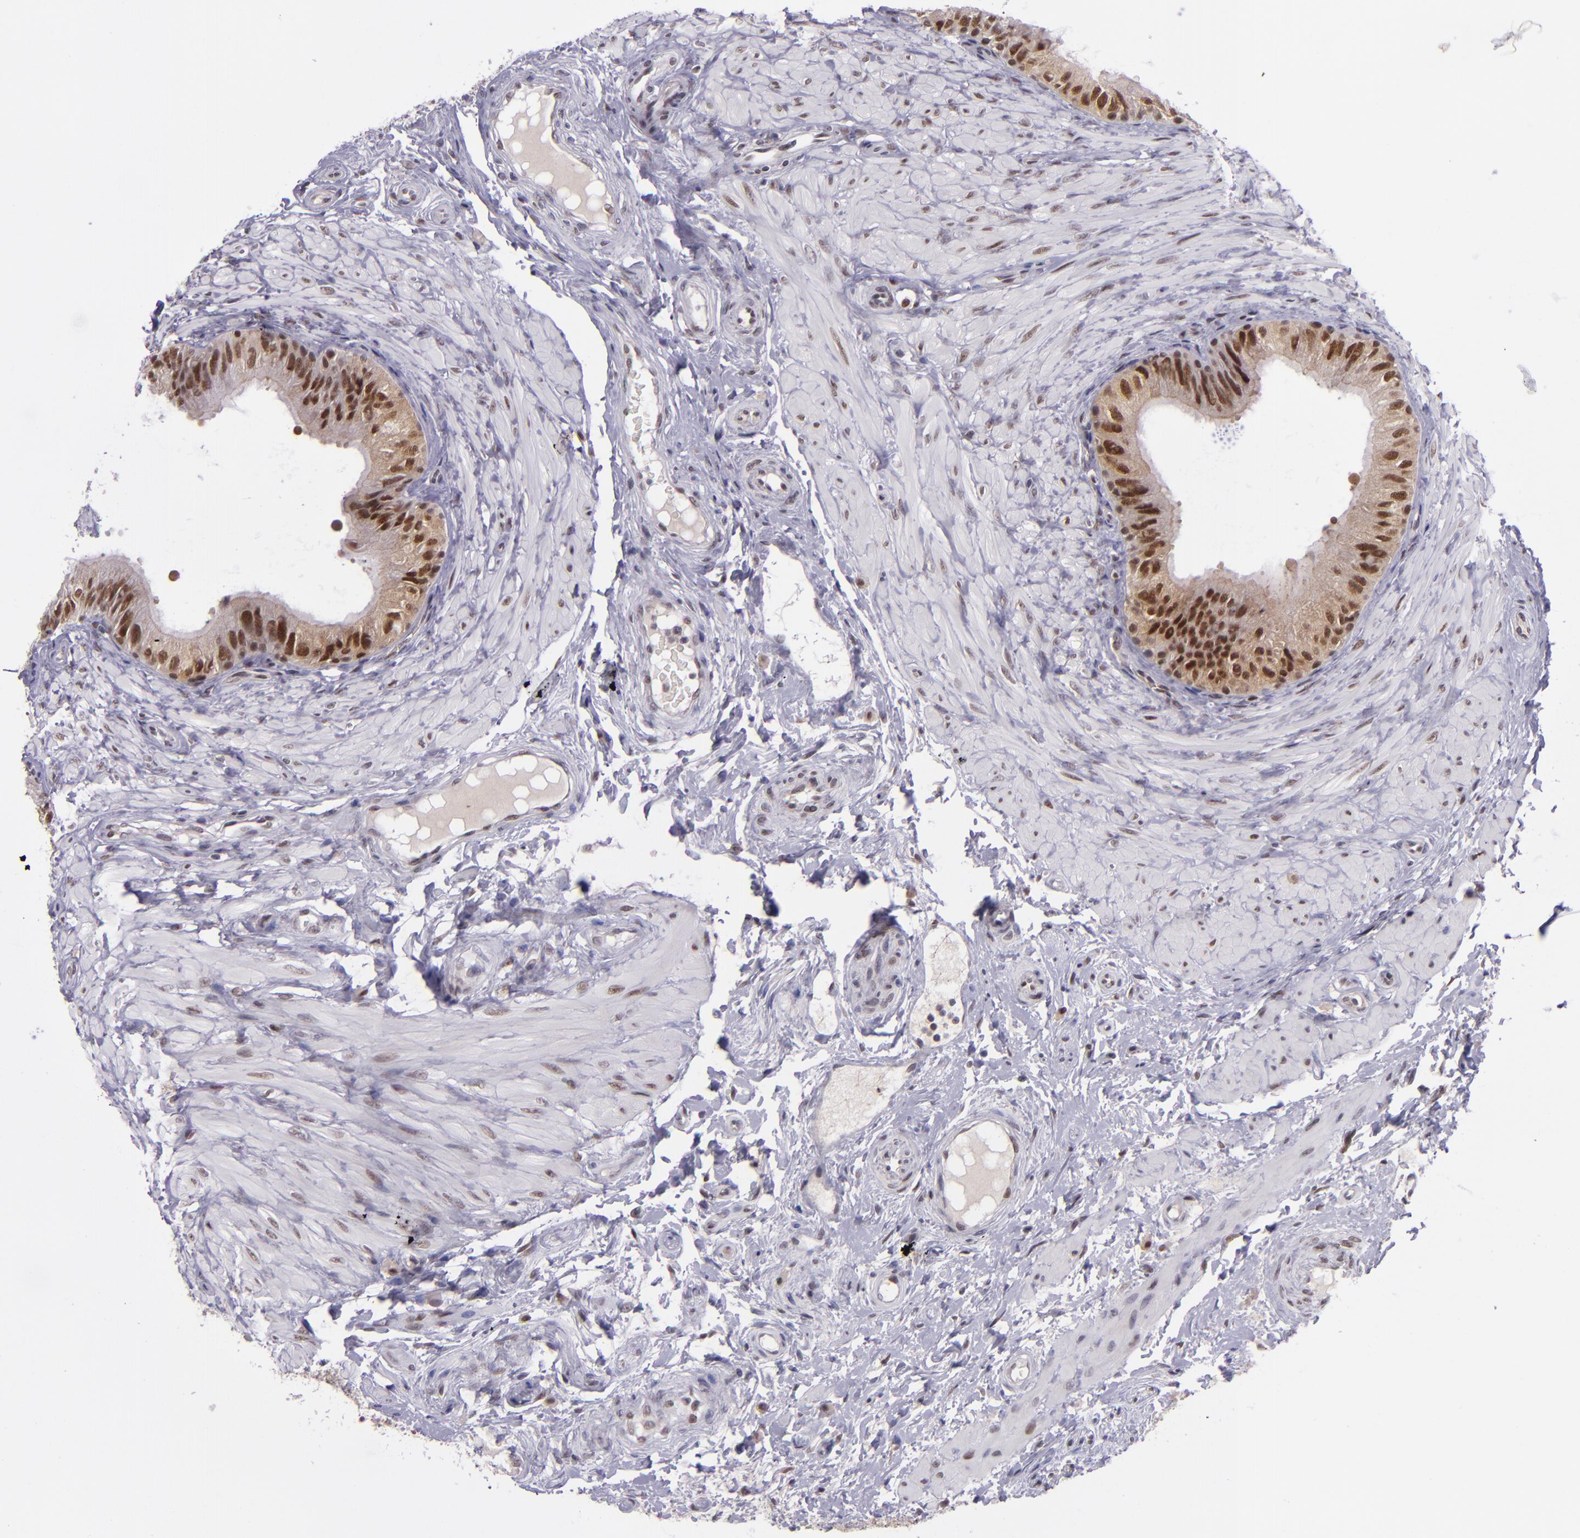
{"staining": {"intensity": "strong", "quantity": ">75%", "location": "cytoplasmic/membranous,nuclear"}, "tissue": "epididymis", "cell_type": "Glandular cells", "image_type": "normal", "snomed": [{"axis": "morphology", "description": "Normal tissue, NOS"}, {"axis": "topography", "description": "Epididymis"}], "caption": "About >75% of glandular cells in benign human epididymis show strong cytoplasmic/membranous,nuclear protein expression as visualized by brown immunohistochemical staining.", "gene": "BAG1", "patient": {"sex": "male", "age": 68}}